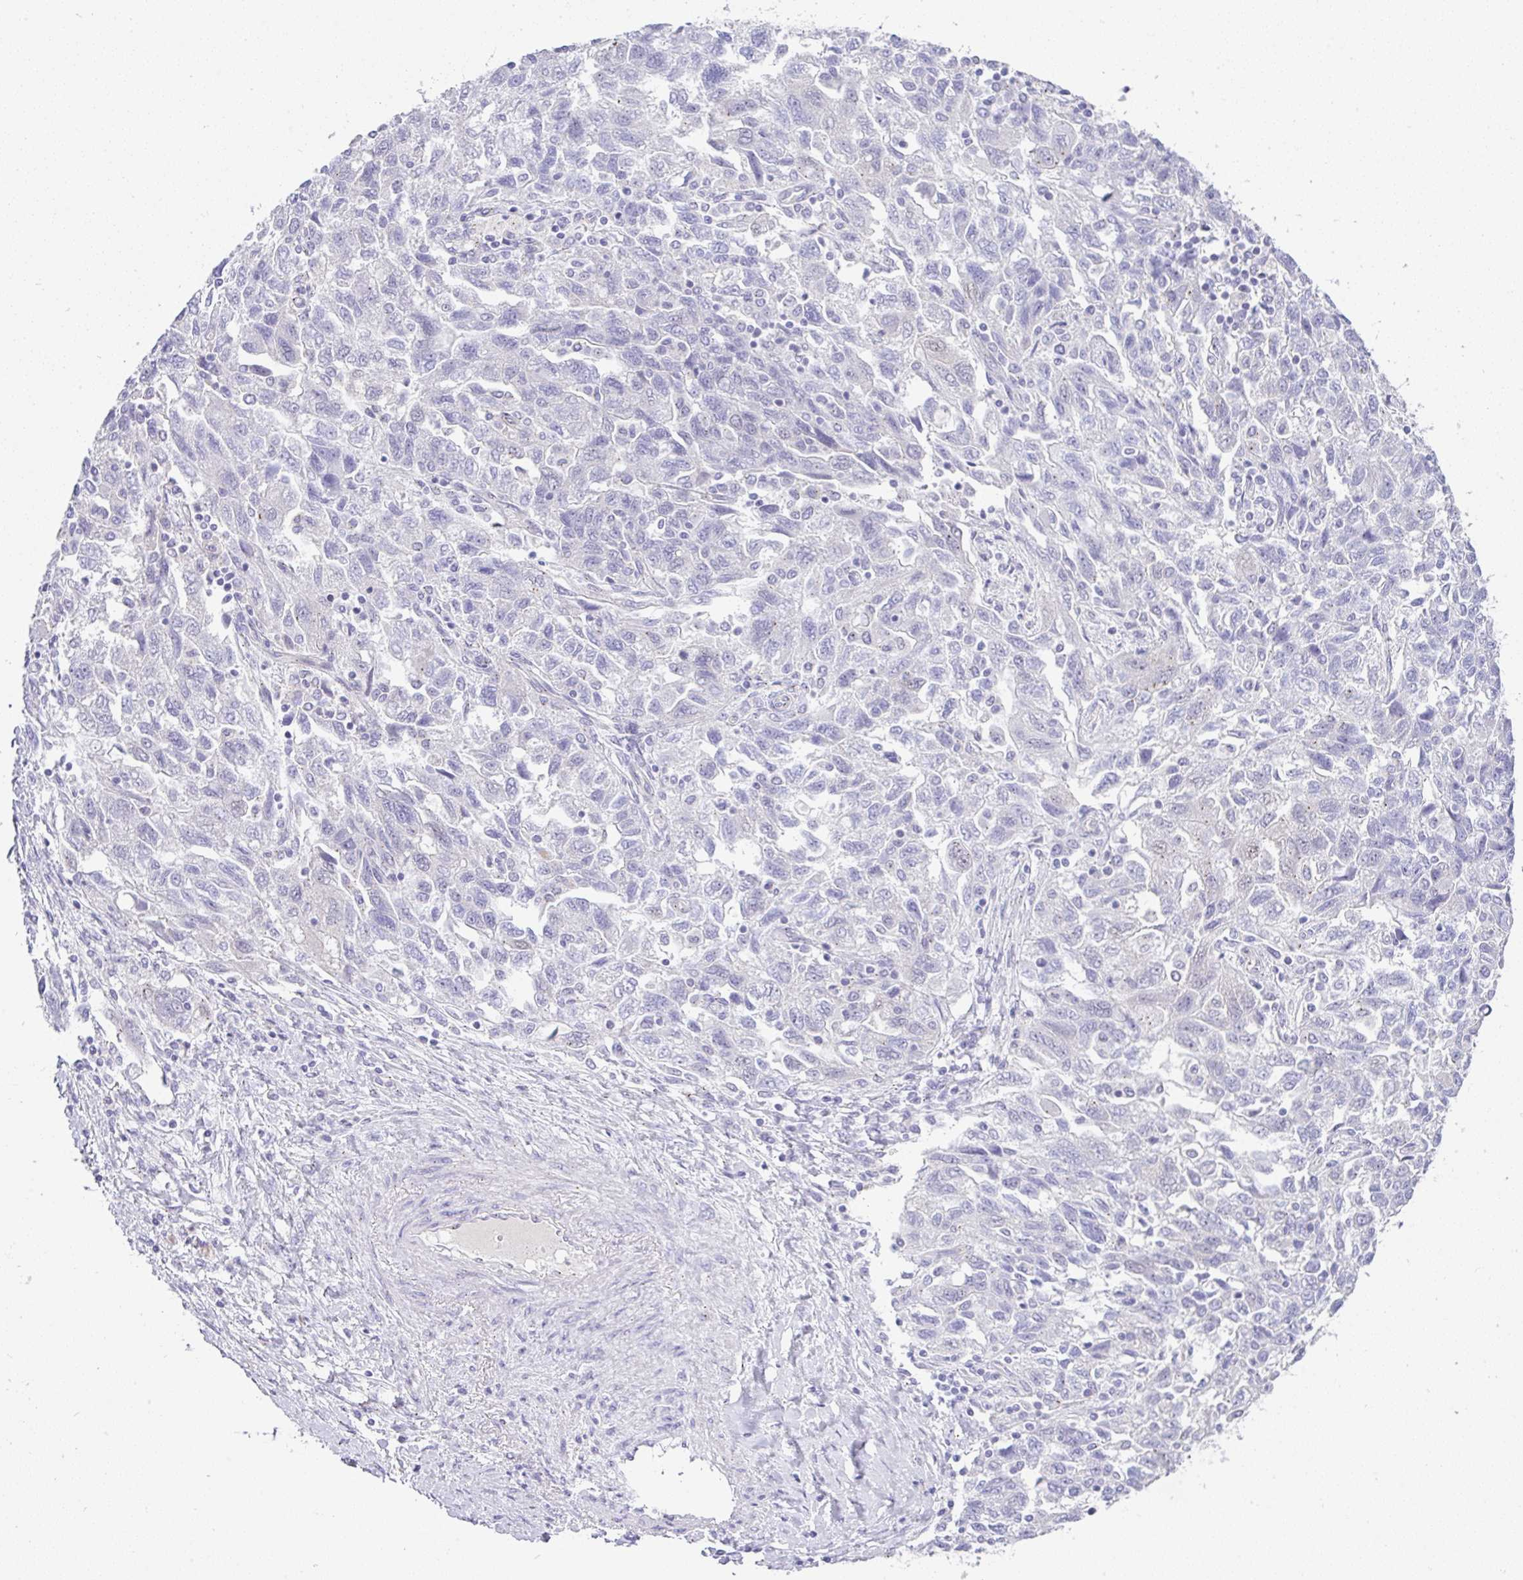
{"staining": {"intensity": "negative", "quantity": "none", "location": "none"}, "tissue": "ovarian cancer", "cell_type": "Tumor cells", "image_type": "cancer", "snomed": [{"axis": "morphology", "description": "Carcinoma, NOS"}, {"axis": "morphology", "description": "Cystadenocarcinoma, serous, NOS"}, {"axis": "topography", "description": "Ovary"}], "caption": "Carcinoma (ovarian) was stained to show a protein in brown. There is no significant staining in tumor cells. Brightfield microscopy of IHC stained with DAB (brown) and hematoxylin (blue), captured at high magnification.", "gene": "FAM177A1", "patient": {"sex": "female", "age": 69}}